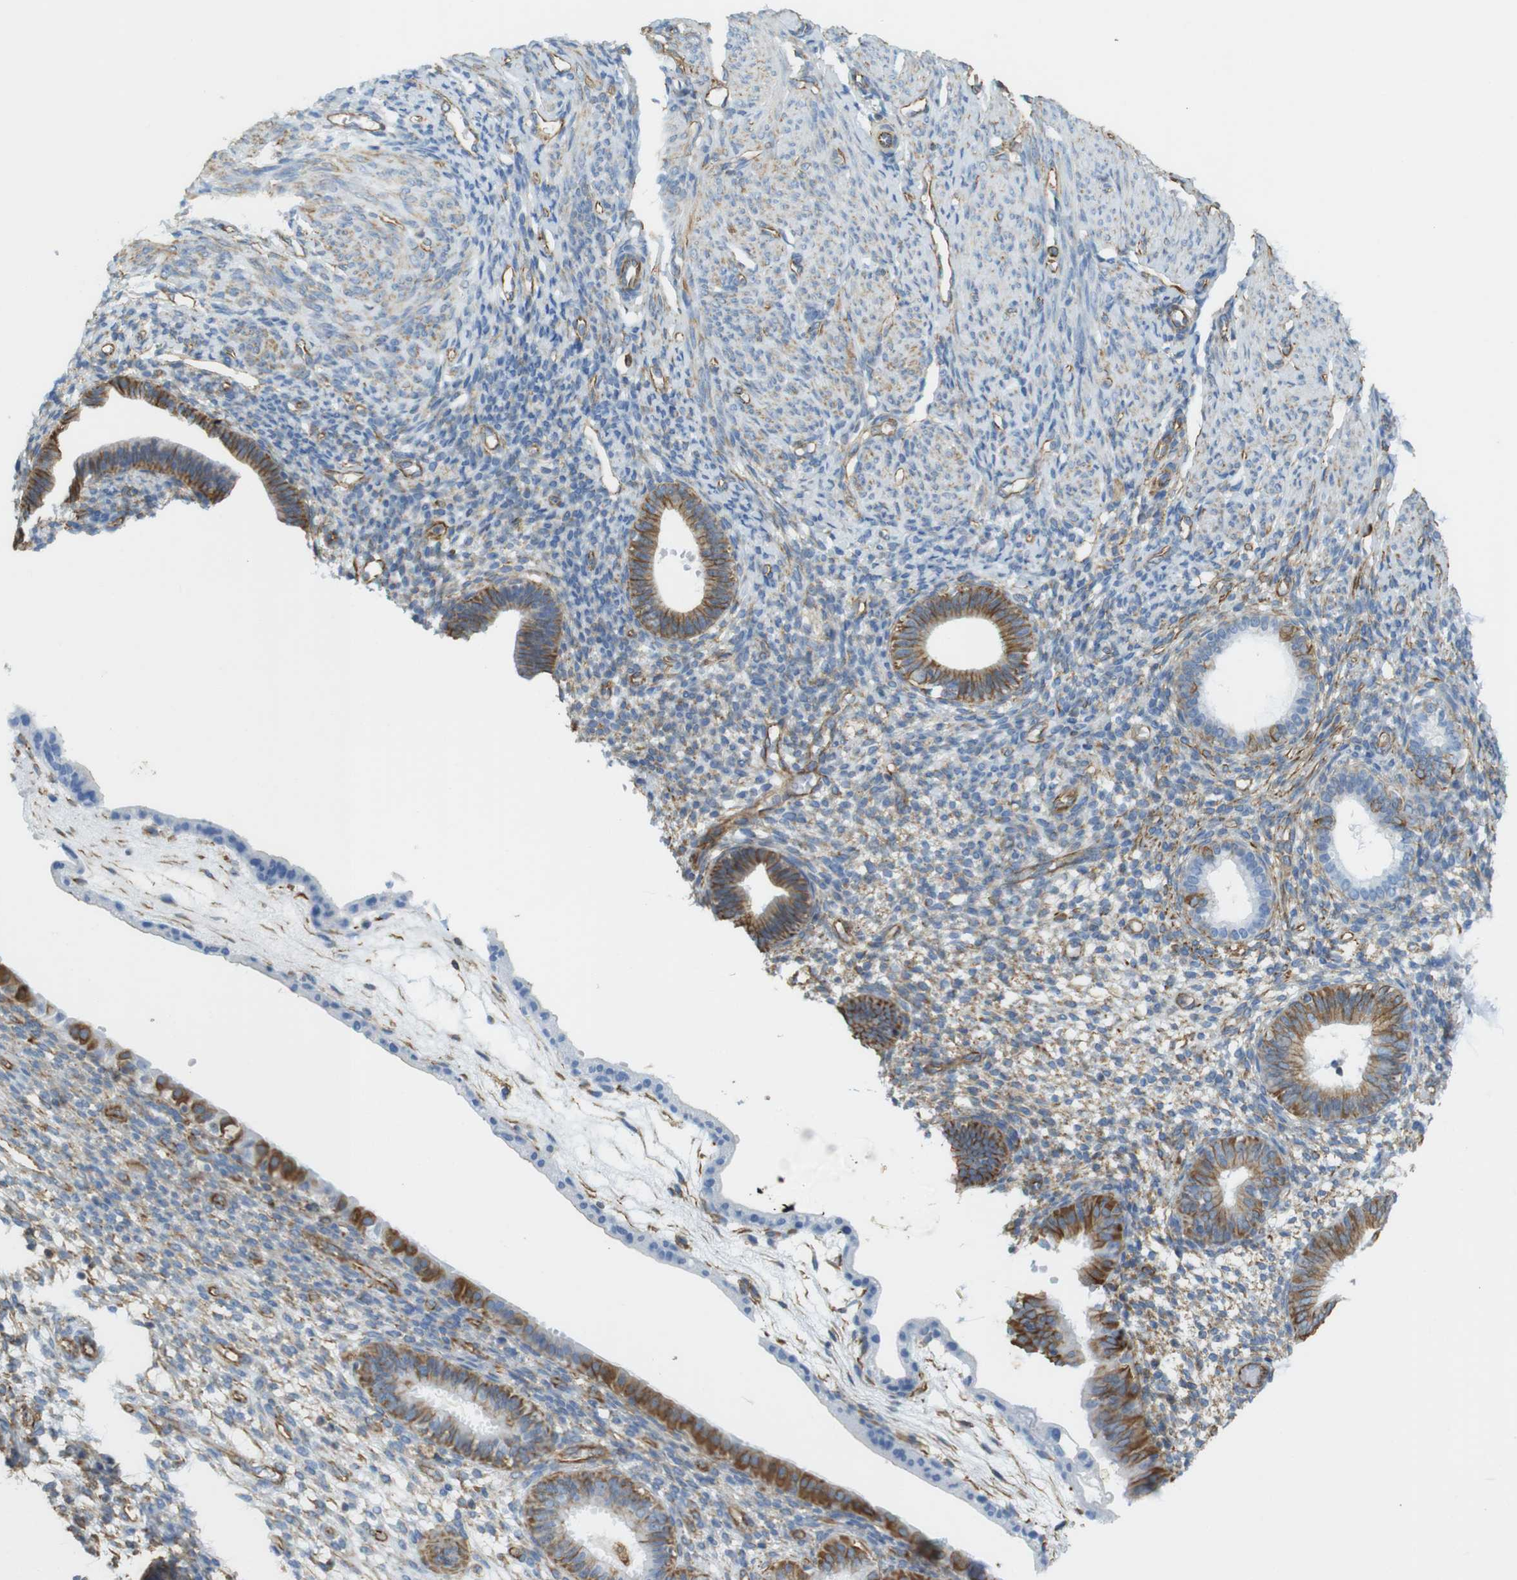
{"staining": {"intensity": "moderate", "quantity": "<25%", "location": "cytoplasmic/membranous"}, "tissue": "endometrium", "cell_type": "Cells in endometrial stroma", "image_type": "normal", "snomed": [{"axis": "morphology", "description": "Normal tissue, NOS"}, {"axis": "topography", "description": "Endometrium"}], "caption": "There is low levels of moderate cytoplasmic/membranous positivity in cells in endometrial stroma of unremarkable endometrium, as demonstrated by immunohistochemical staining (brown color).", "gene": "MS4A10", "patient": {"sex": "female", "age": 61}}